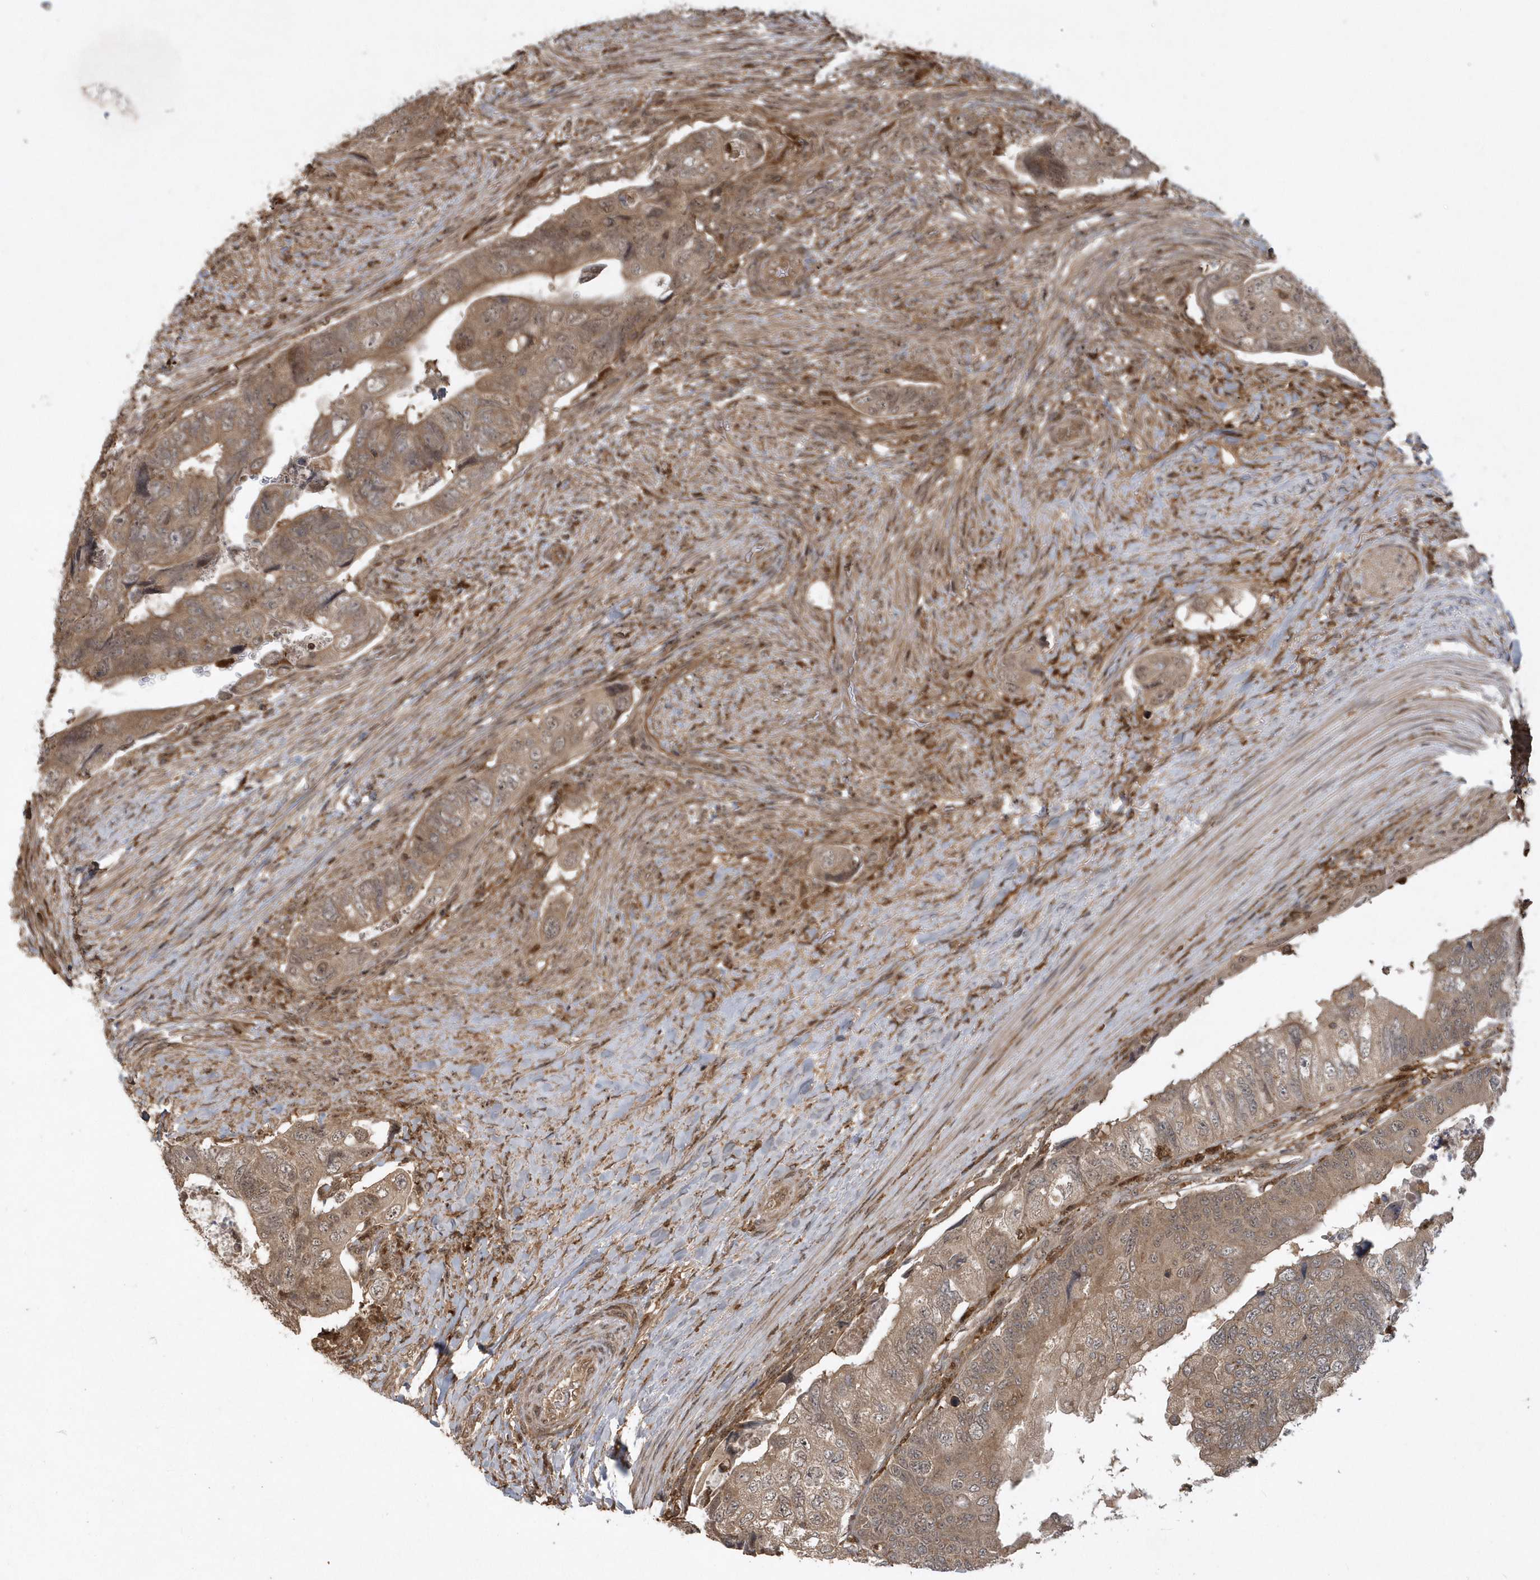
{"staining": {"intensity": "moderate", "quantity": ">75%", "location": "cytoplasmic/membranous"}, "tissue": "colorectal cancer", "cell_type": "Tumor cells", "image_type": "cancer", "snomed": [{"axis": "morphology", "description": "Adenocarcinoma, NOS"}, {"axis": "topography", "description": "Rectum"}], "caption": "A photomicrograph of human adenocarcinoma (colorectal) stained for a protein reveals moderate cytoplasmic/membranous brown staining in tumor cells.", "gene": "LACC1", "patient": {"sex": "male", "age": 63}}